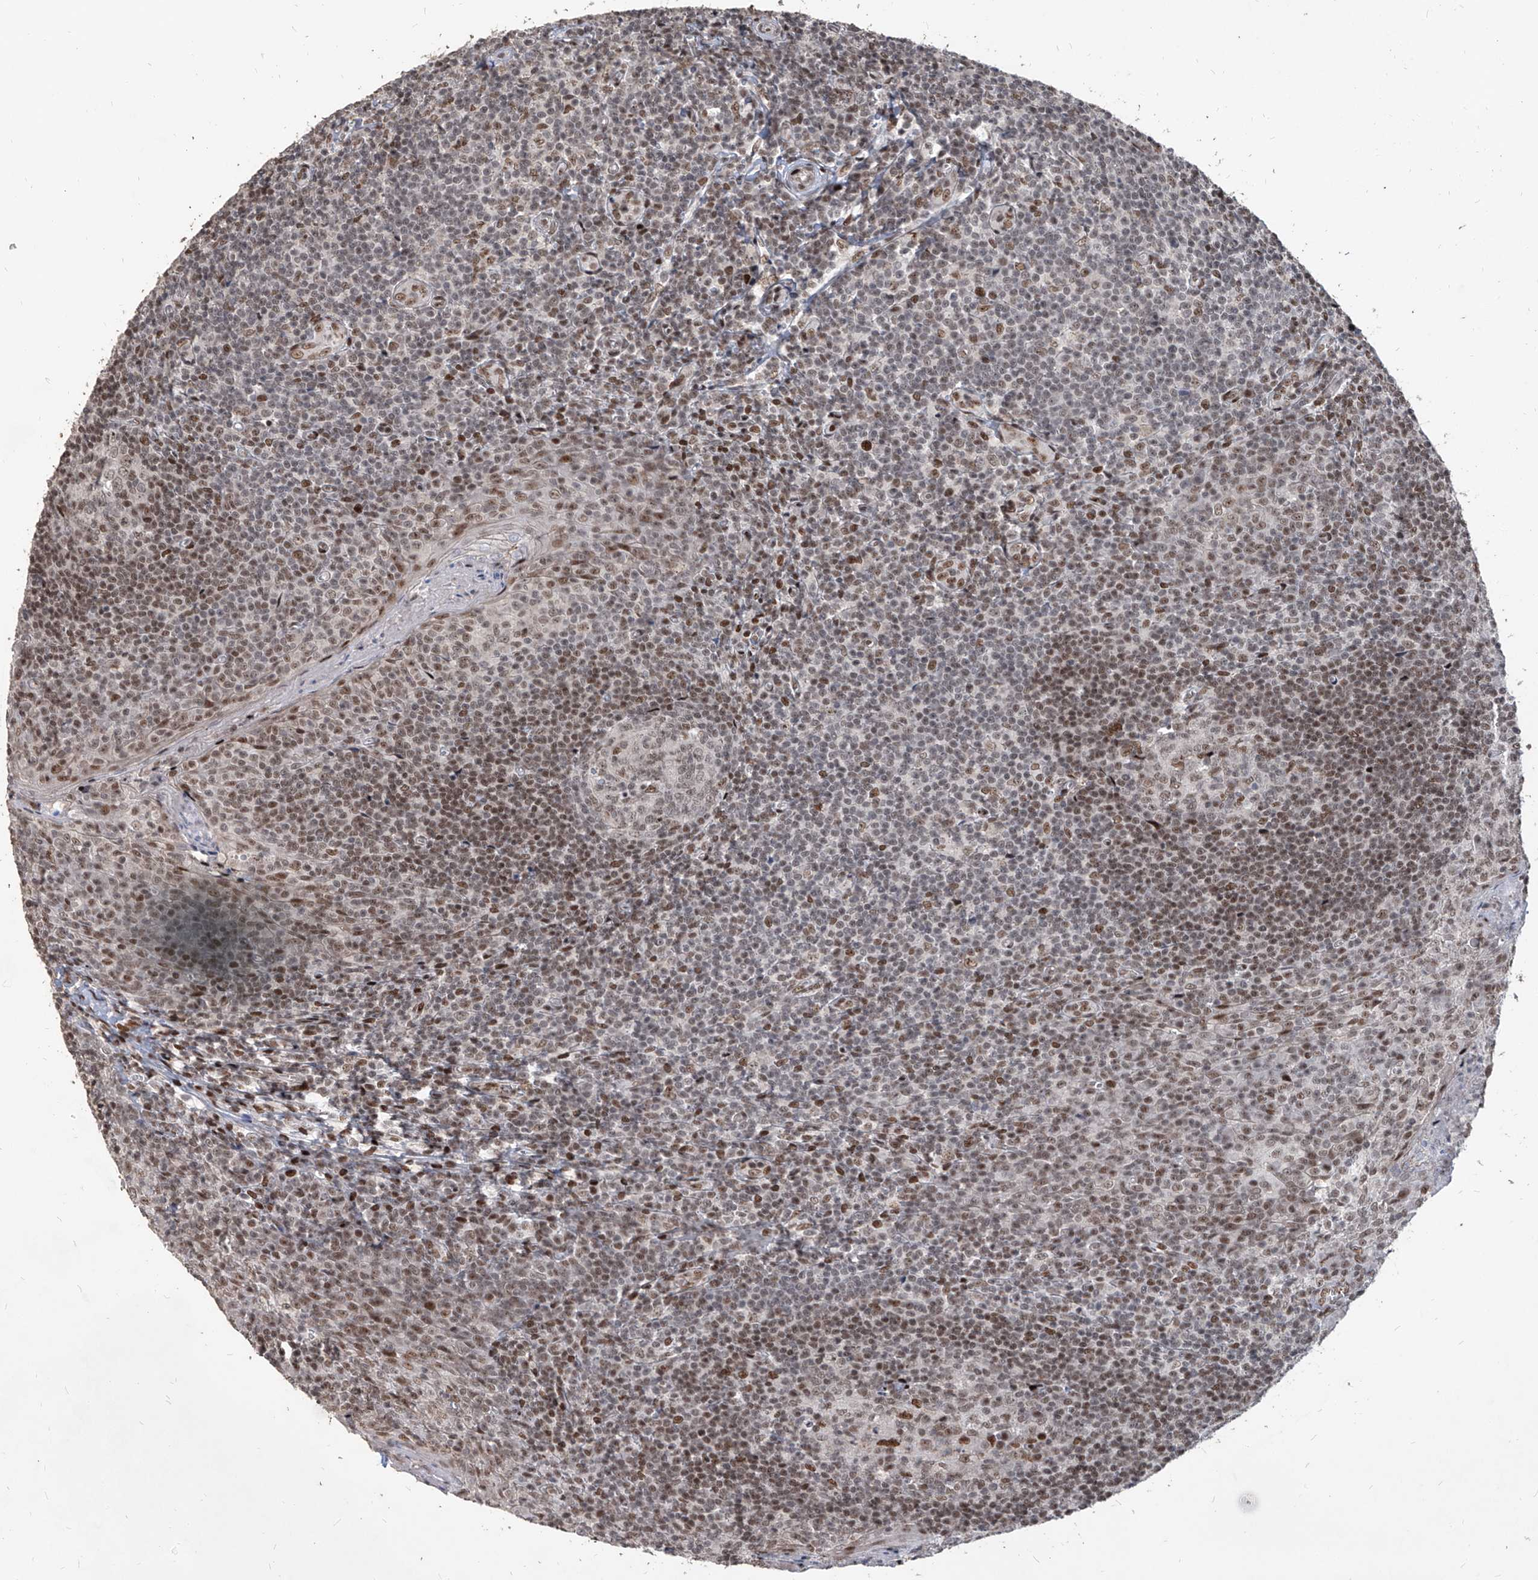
{"staining": {"intensity": "moderate", "quantity": "<25%", "location": "nuclear"}, "tissue": "tonsil", "cell_type": "Germinal center cells", "image_type": "normal", "snomed": [{"axis": "morphology", "description": "Normal tissue, NOS"}, {"axis": "topography", "description": "Tonsil"}], "caption": "Tonsil stained with immunohistochemistry reveals moderate nuclear positivity in approximately <25% of germinal center cells. Immunohistochemistry (ihc) stains the protein in brown and the nuclei are stained blue.", "gene": "IRF2", "patient": {"sex": "male", "age": 27}}